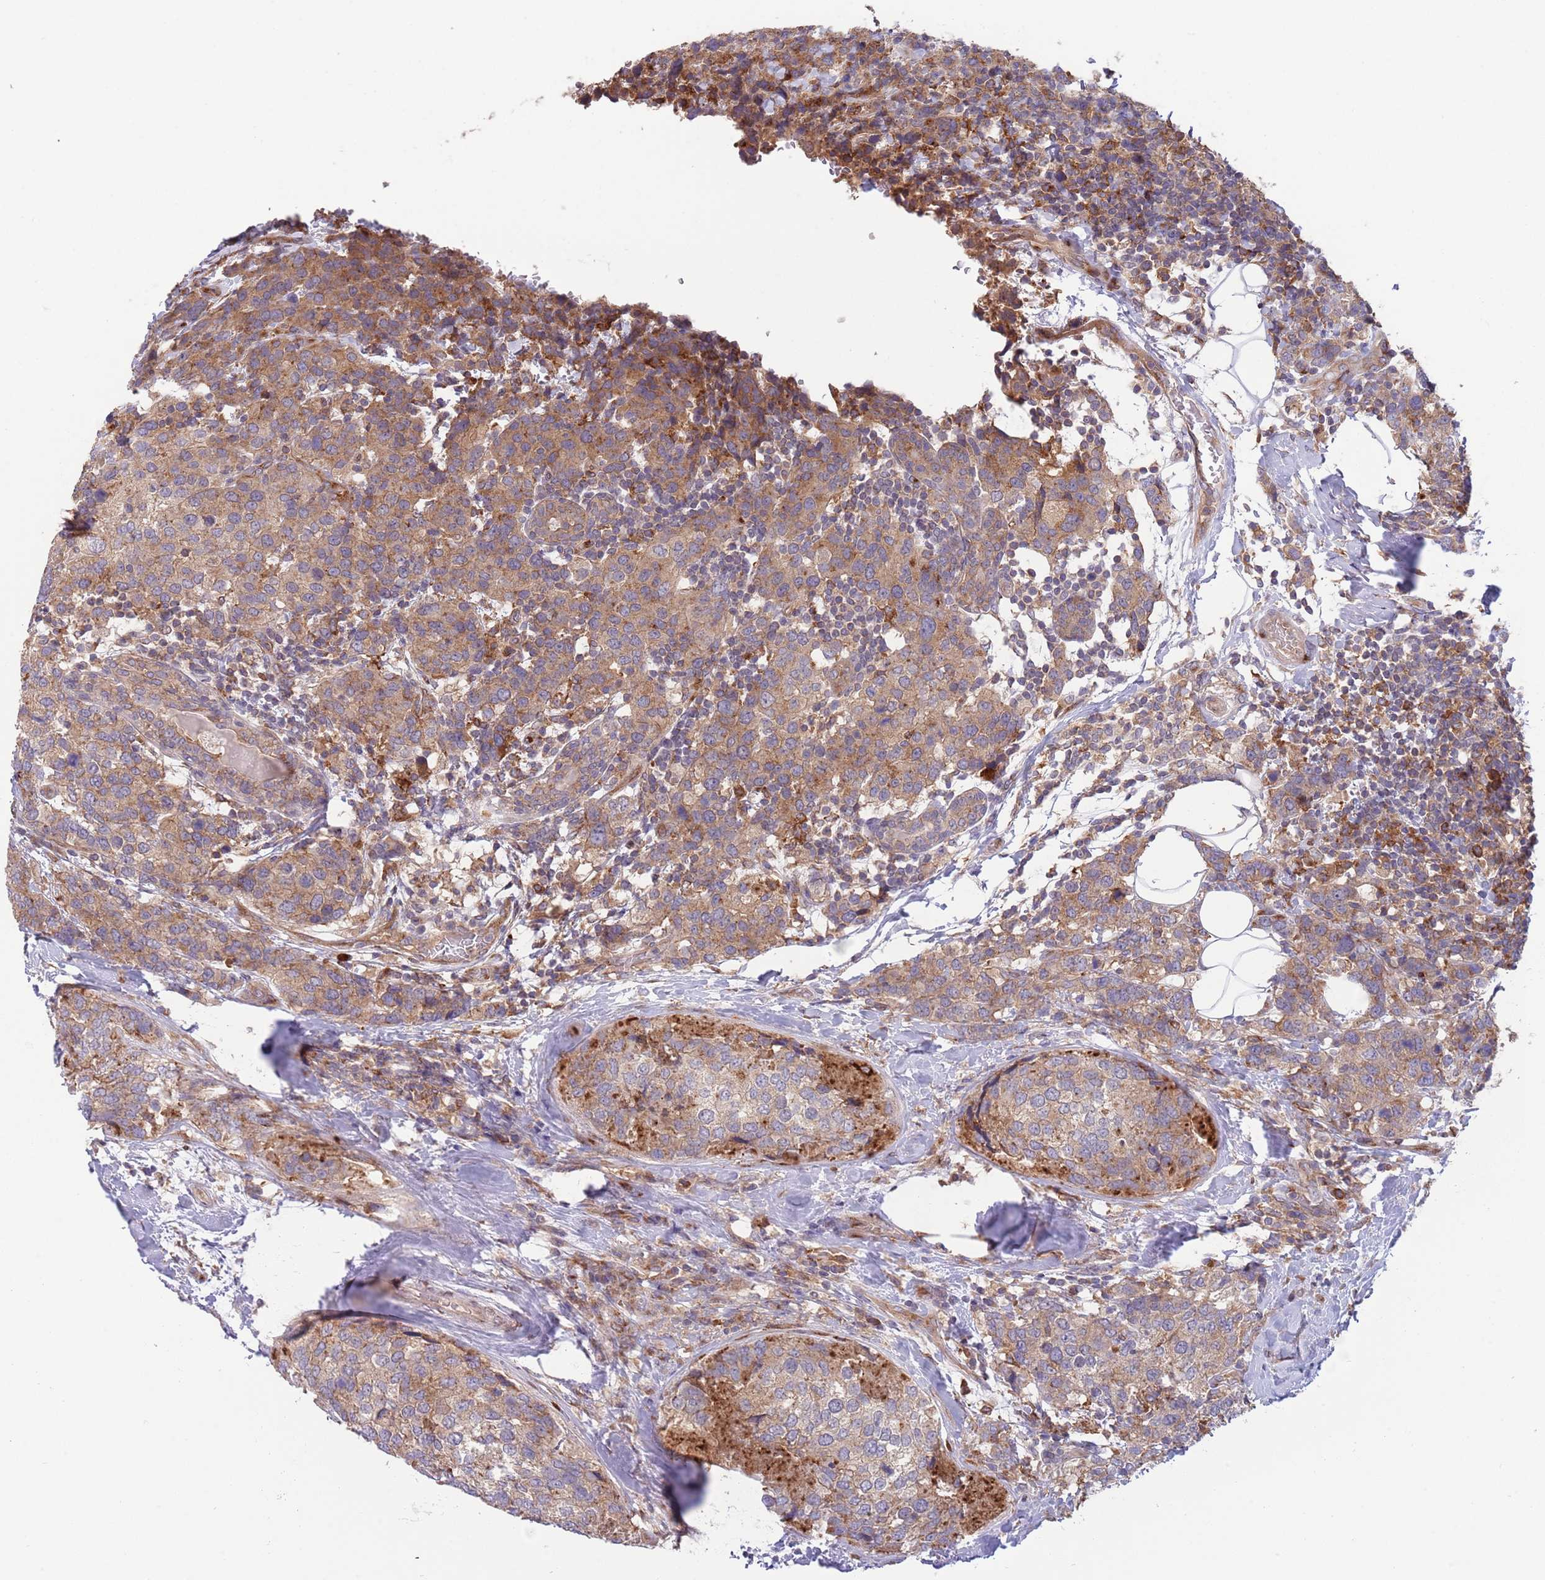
{"staining": {"intensity": "moderate", "quantity": ">75%", "location": "cytoplasmic/membranous"}, "tissue": "breast cancer", "cell_type": "Tumor cells", "image_type": "cancer", "snomed": [{"axis": "morphology", "description": "Lobular carcinoma"}, {"axis": "topography", "description": "Breast"}], "caption": "Protein staining reveals moderate cytoplasmic/membranous expression in approximately >75% of tumor cells in breast lobular carcinoma. The staining was performed using DAB (3,3'-diaminobenzidine) to visualize the protein expression in brown, while the nuclei were stained in blue with hematoxylin (Magnification: 20x).", "gene": "BTBD7", "patient": {"sex": "female", "age": 59}}